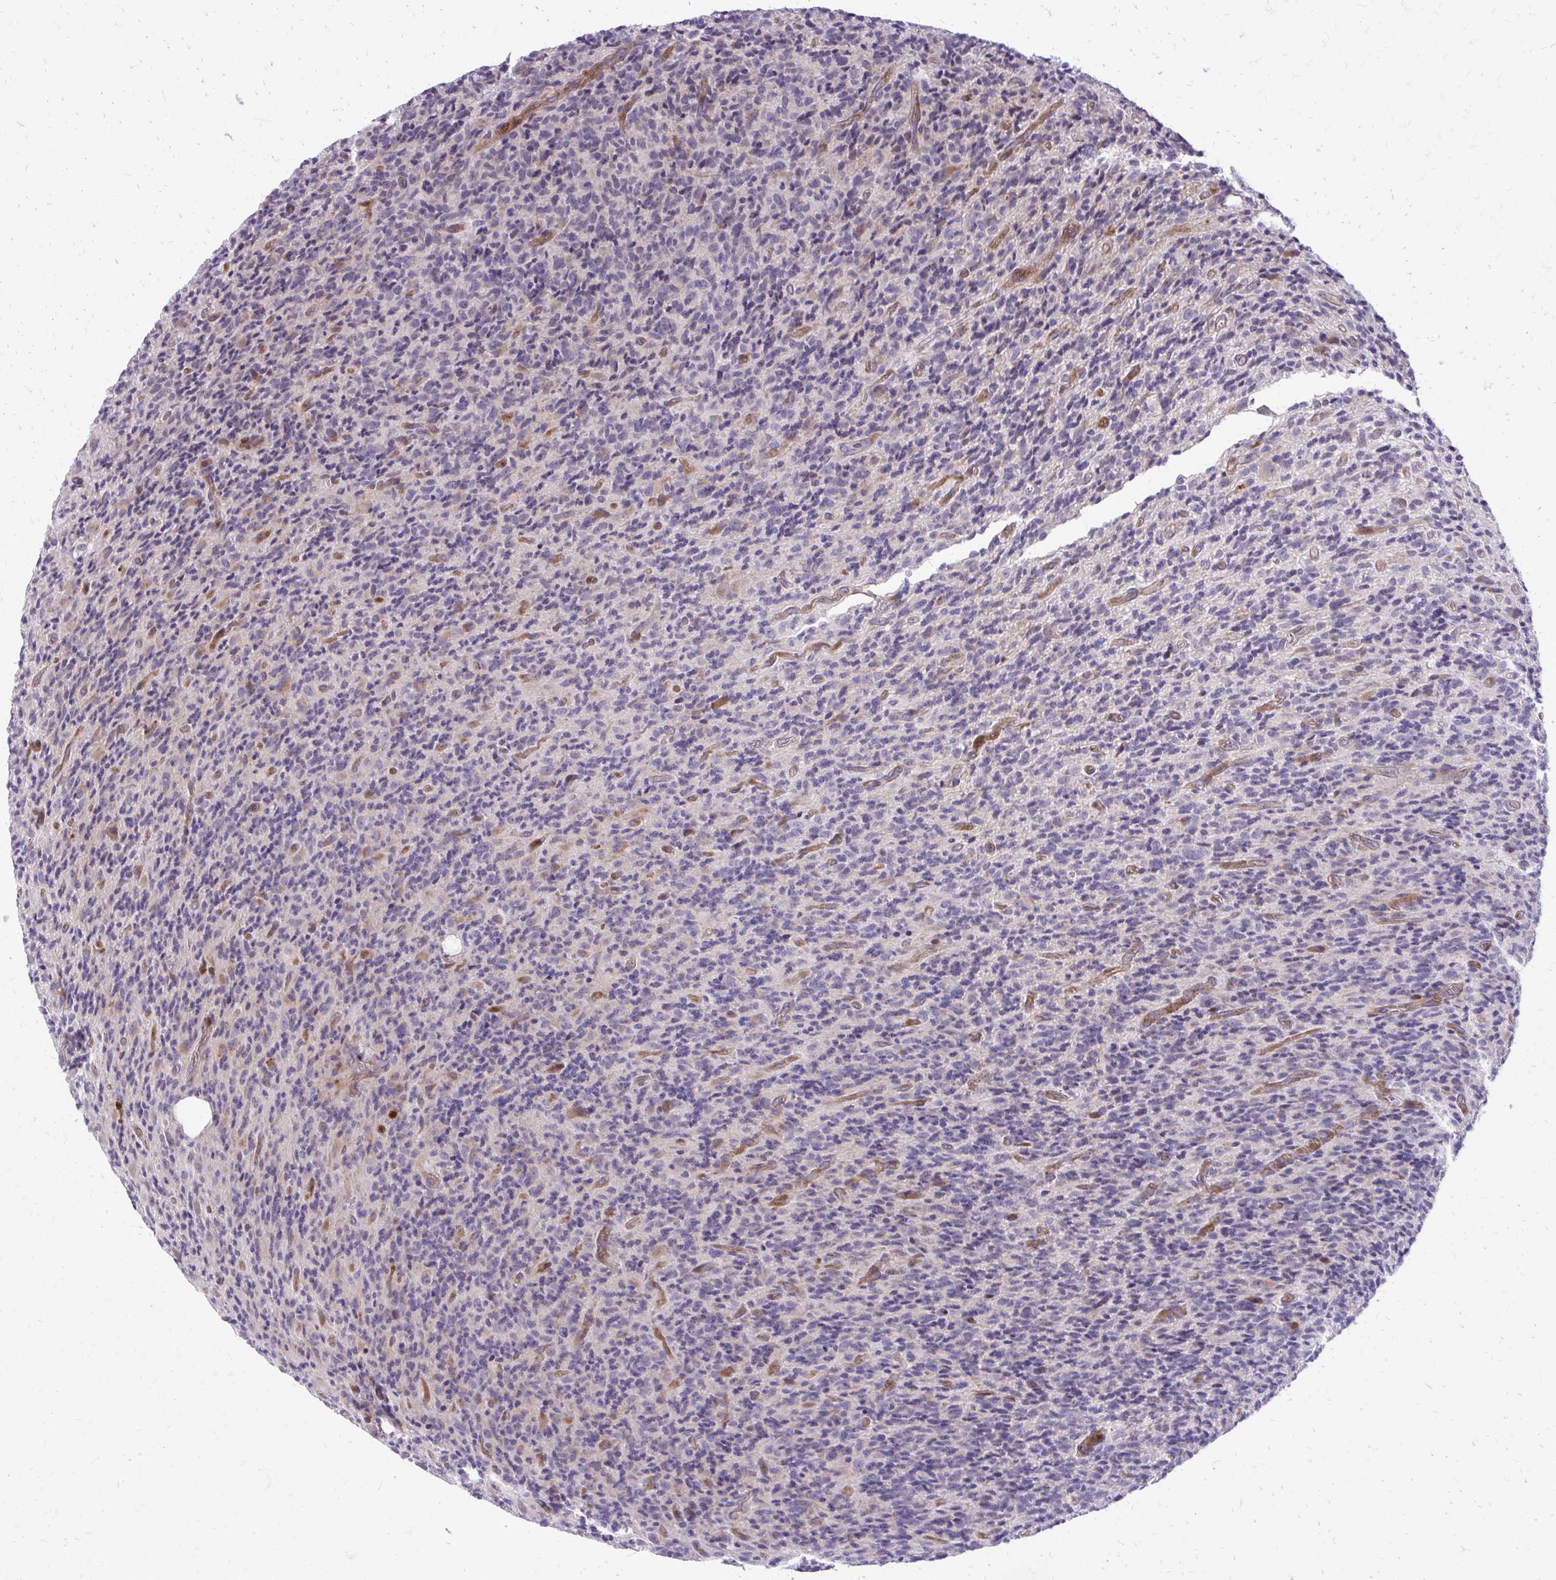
{"staining": {"intensity": "negative", "quantity": "none", "location": "none"}, "tissue": "glioma", "cell_type": "Tumor cells", "image_type": "cancer", "snomed": [{"axis": "morphology", "description": "Glioma, malignant, High grade"}, {"axis": "topography", "description": "Brain"}], "caption": "DAB immunohistochemical staining of human glioma displays no significant staining in tumor cells. (DAB (3,3'-diaminobenzidine) immunohistochemistry visualized using brightfield microscopy, high magnification).", "gene": "FUNDC2", "patient": {"sex": "male", "age": 76}}